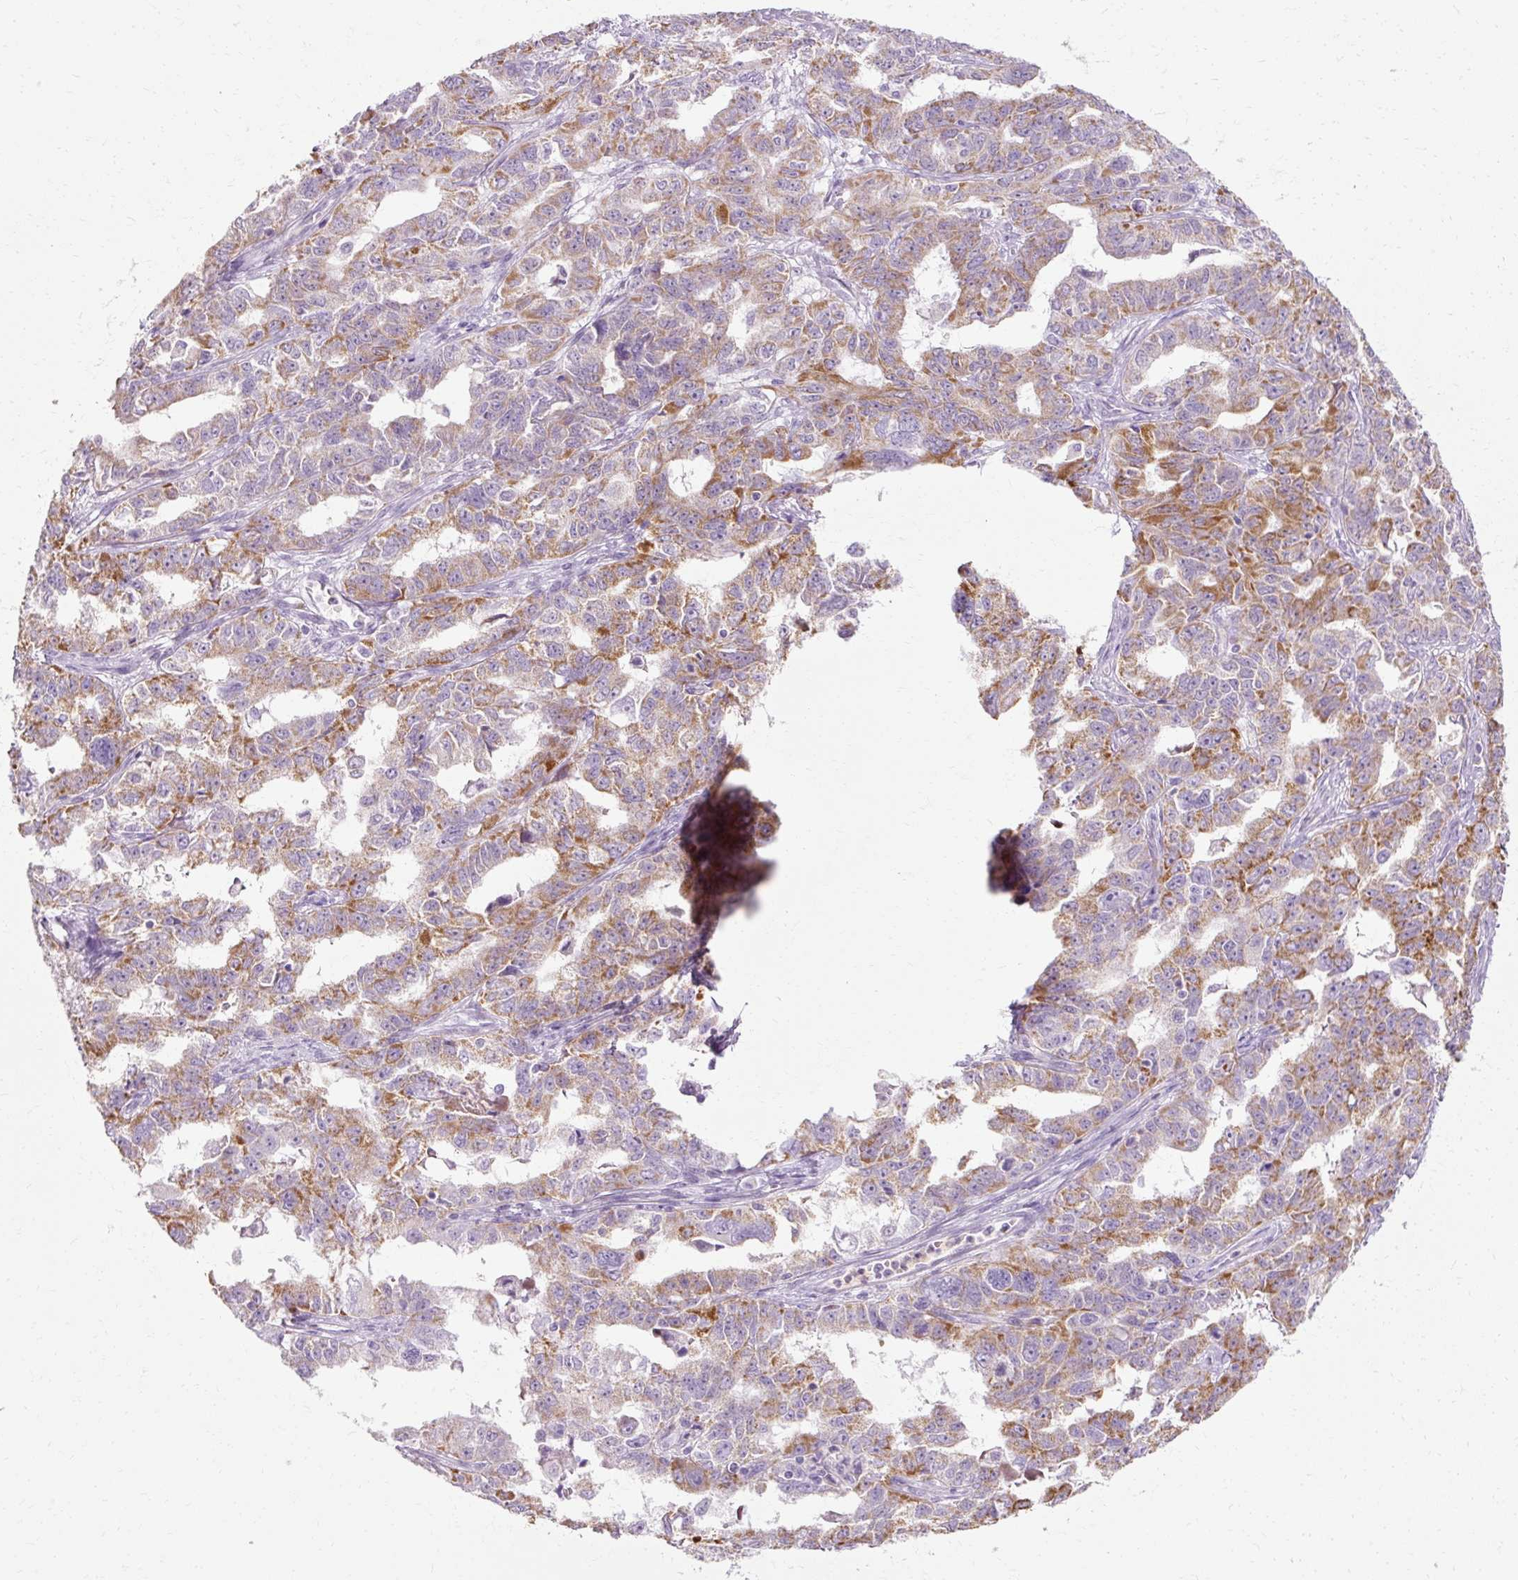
{"staining": {"intensity": "moderate", "quantity": "25%-75%", "location": "cytoplasmic/membranous"}, "tissue": "ovarian cancer", "cell_type": "Tumor cells", "image_type": "cancer", "snomed": [{"axis": "morphology", "description": "Adenocarcinoma, NOS"}, {"axis": "morphology", "description": "Carcinoma, endometroid"}, {"axis": "topography", "description": "Ovary"}], "caption": "Human ovarian cancer stained with a brown dye demonstrates moderate cytoplasmic/membranous positive expression in approximately 25%-75% of tumor cells.", "gene": "HSD11B1", "patient": {"sex": "female", "age": 72}}